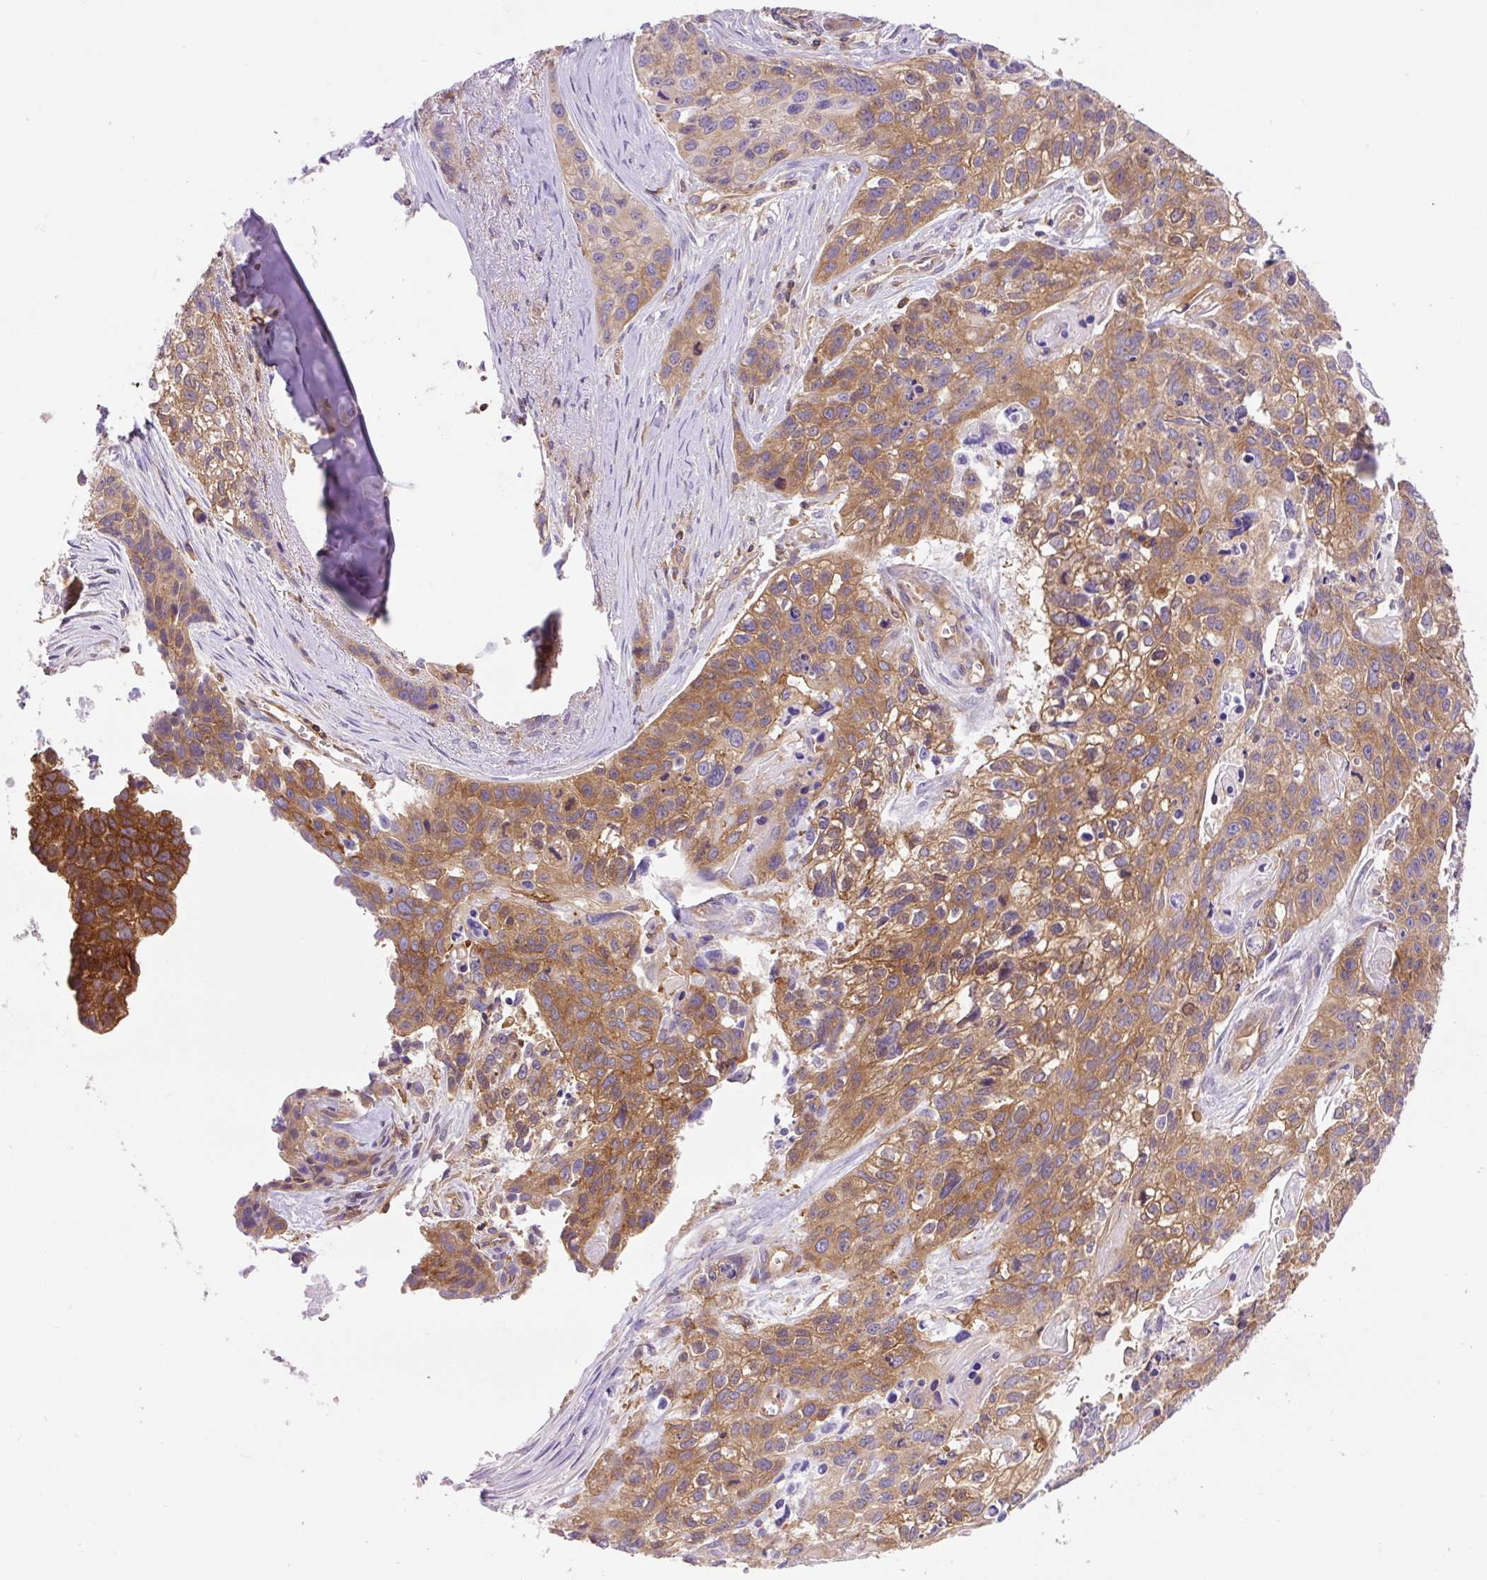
{"staining": {"intensity": "moderate", "quantity": "25%-75%", "location": "cytoplasmic/membranous"}, "tissue": "lung cancer", "cell_type": "Tumor cells", "image_type": "cancer", "snomed": [{"axis": "morphology", "description": "Squamous cell carcinoma, NOS"}, {"axis": "topography", "description": "Lung"}], "caption": "Approximately 25%-75% of tumor cells in human lung cancer reveal moderate cytoplasmic/membranous protein staining as visualized by brown immunohistochemical staining.", "gene": "DNM2", "patient": {"sex": "male", "age": 74}}